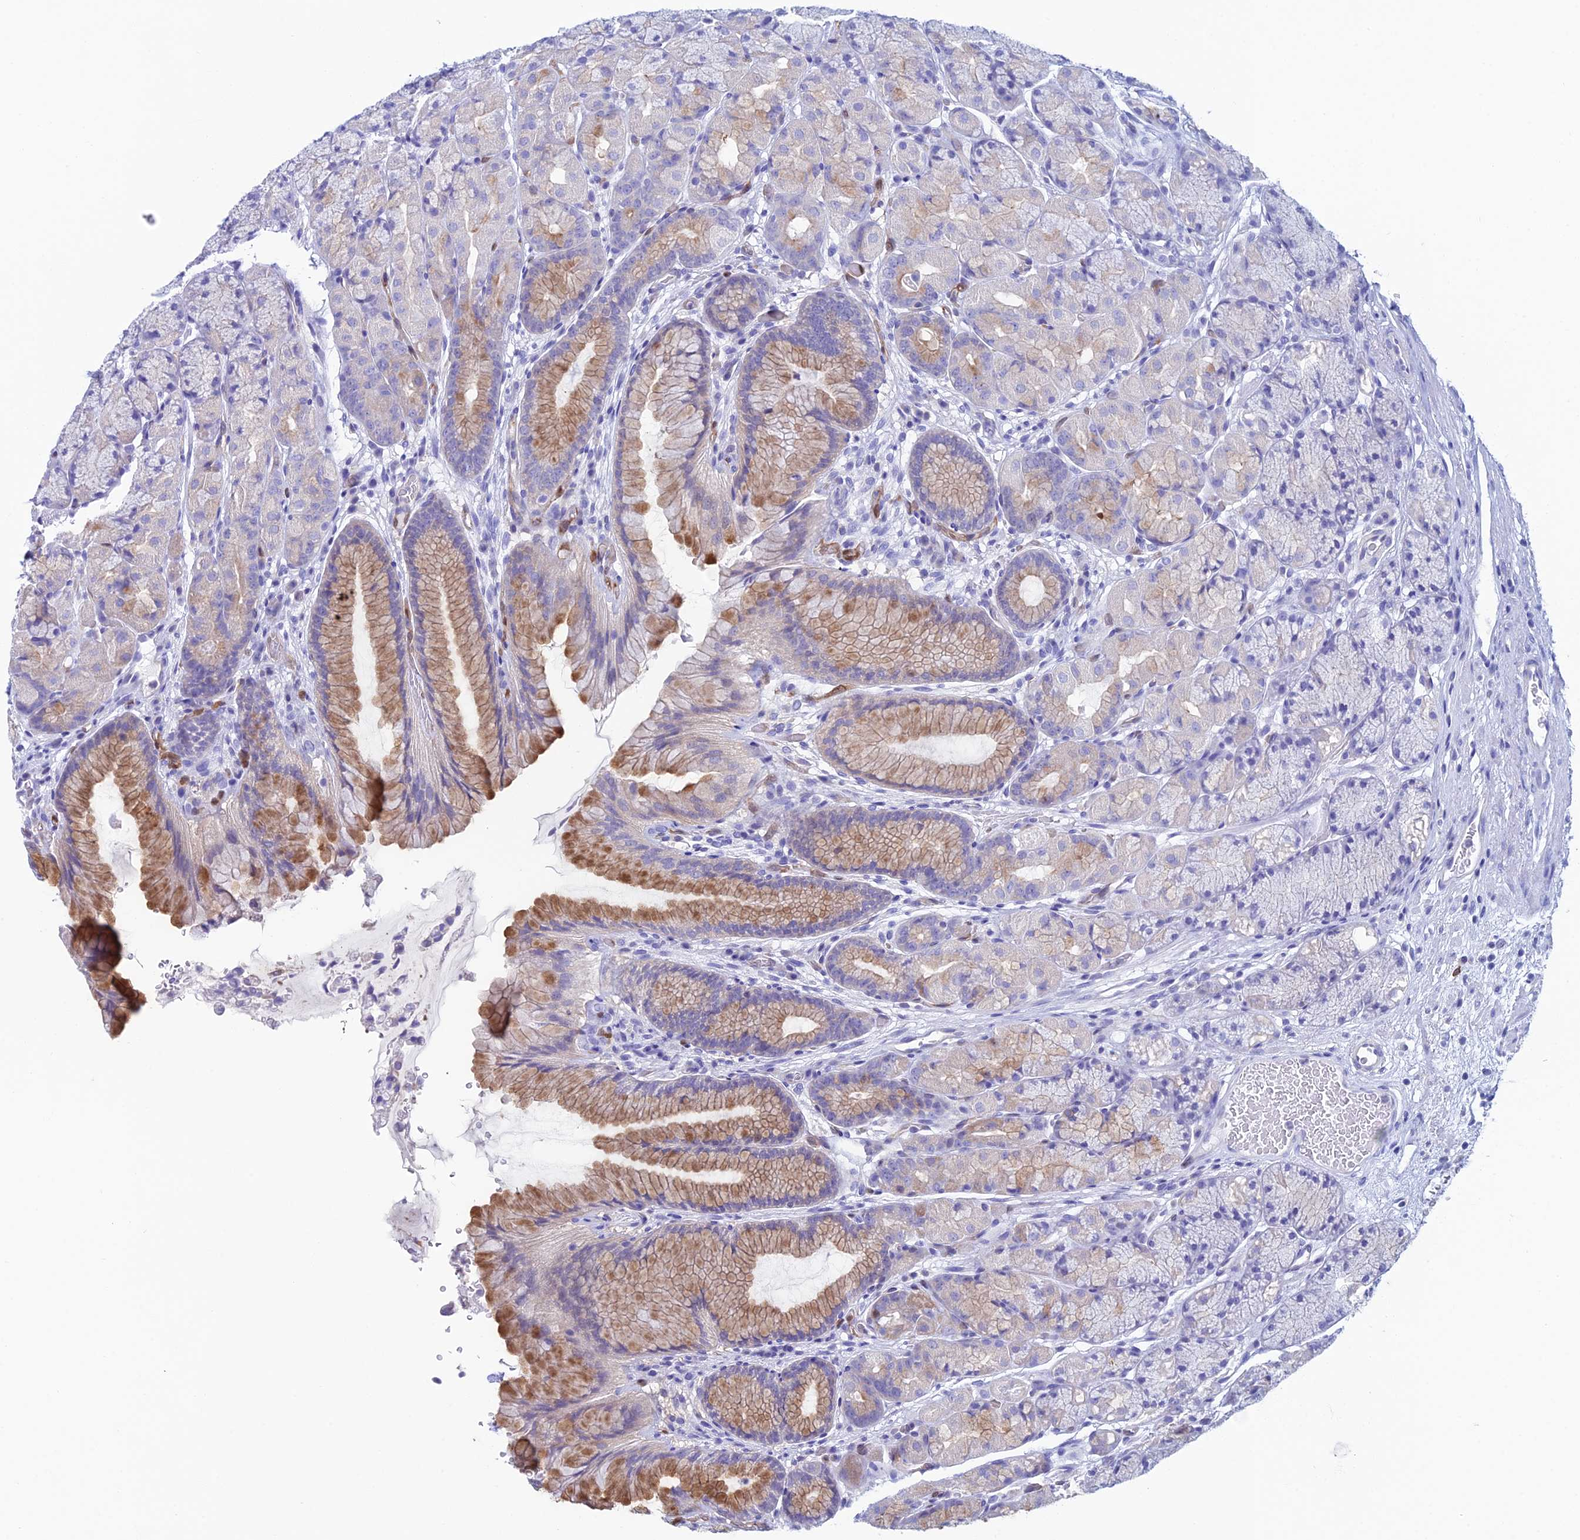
{"staining": {"intensity": "moderate", "quantity": "25%-75%", "location": "cytoplasmic/membranous"}, "tissue": "stomach", "cell_type": "Glandular cells", "image_type": "normal", "snomed": [{"axis": "morphology", "description": "Normal tissue, NOS"}, {"axis": "topography", "description": "Stomach"}], "caption": "Moderate cytoplasmic/membranous staining for a protein is seen in approximately 25%-75% of glandular cells of benign stomach using IHC.", "gene": "KCNK17", "patient": {"sex": "male", "age": 63}}